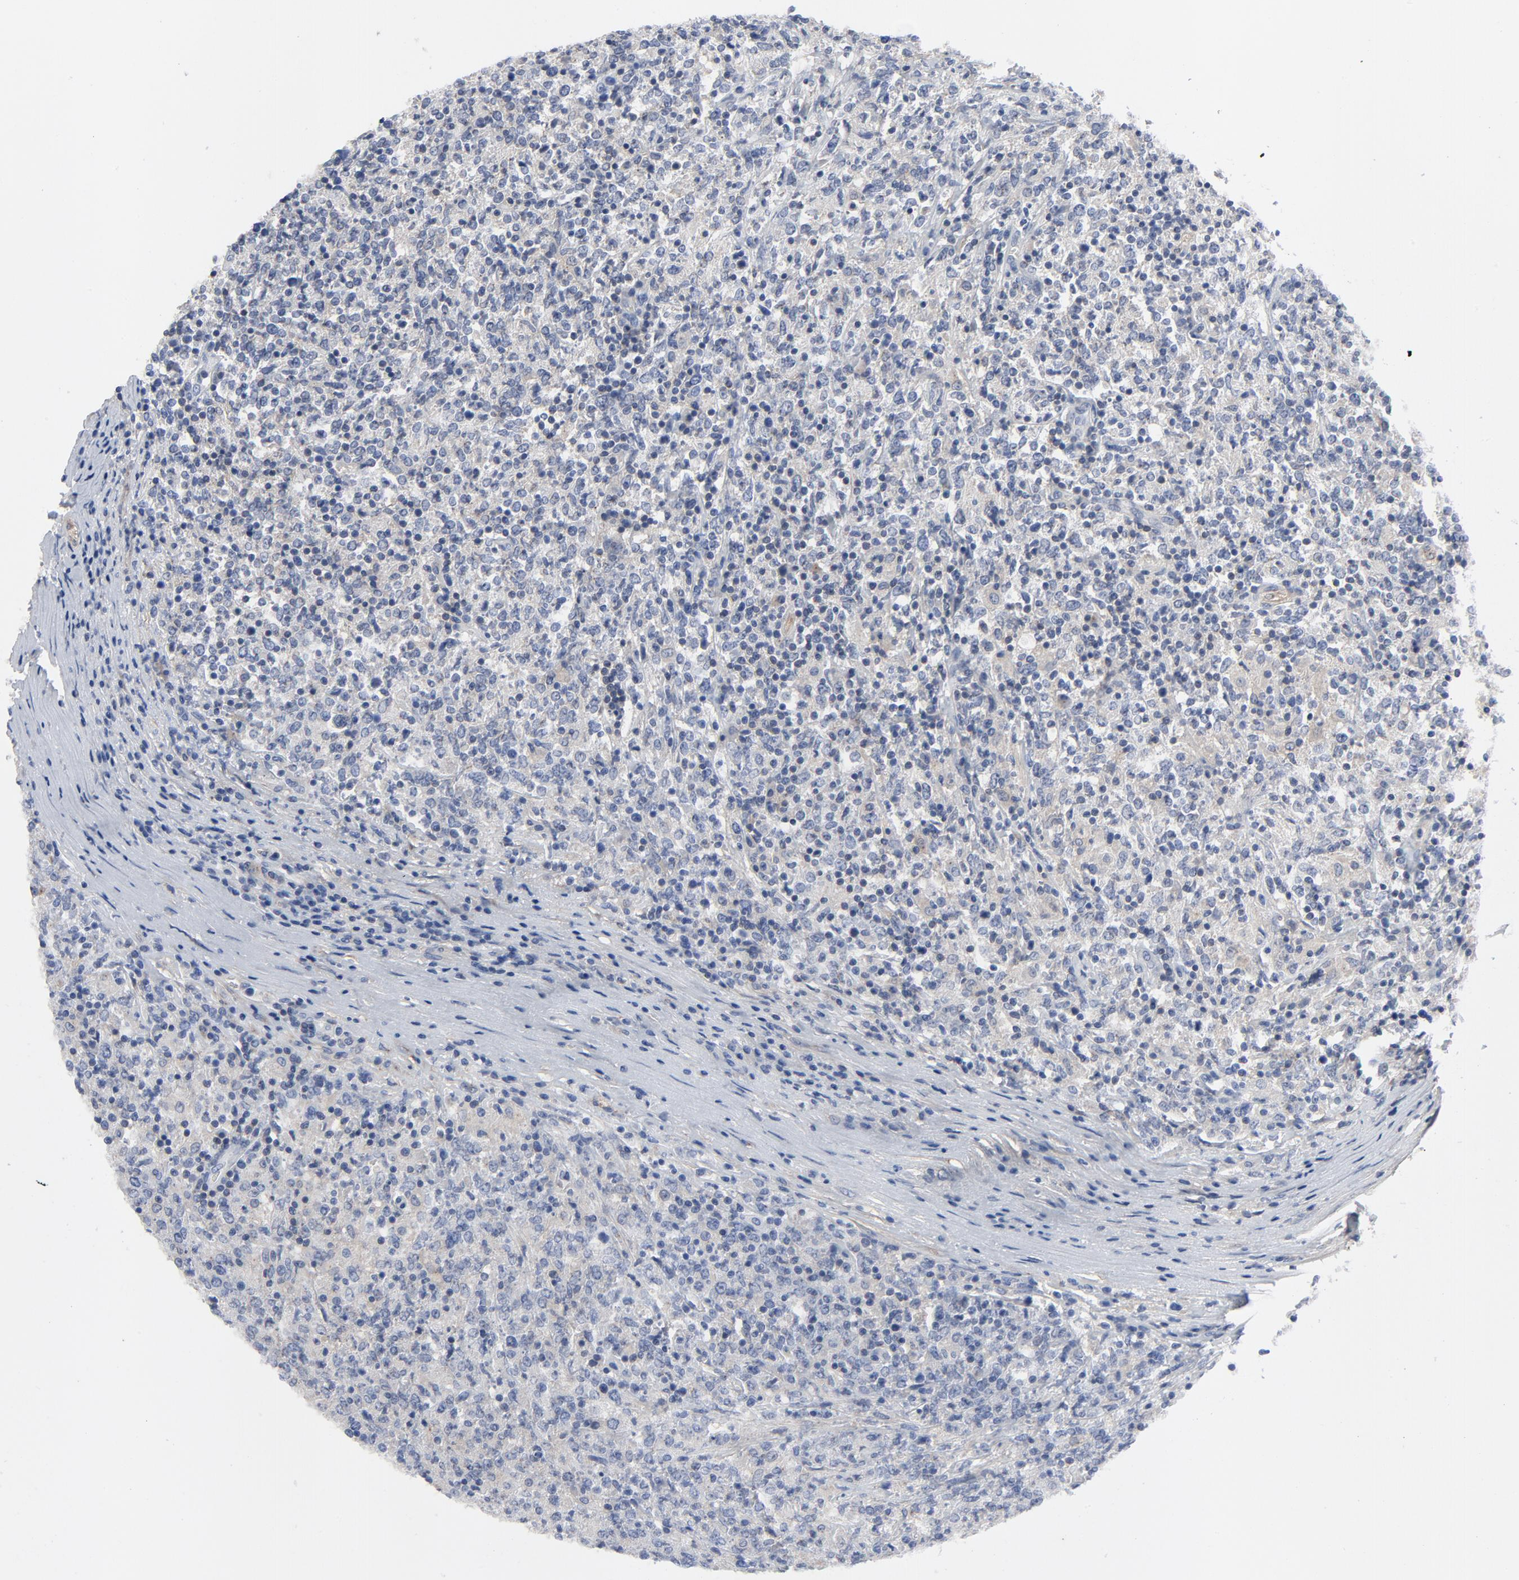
{"staining": {"intensity": "weak", "quantity": "<25%", "location": "cytoplasmic/membranous"}, "tissue": "lymphoma", "cell_type": "Tumor cells", "image_type": "cancer", "snomed": [{"axis": "morphology", "description": "Malignant lymphoma, non-Hodgkin's type, High grade"}, {"axis": "topography", "description": "Lymph node"}], "caption": "The IHC photomicrograph has no significant expression in tumor cells of lymphoma tissue.", "gene": "DYNLT3", "patient": {"sex": "female", "age": 84}}